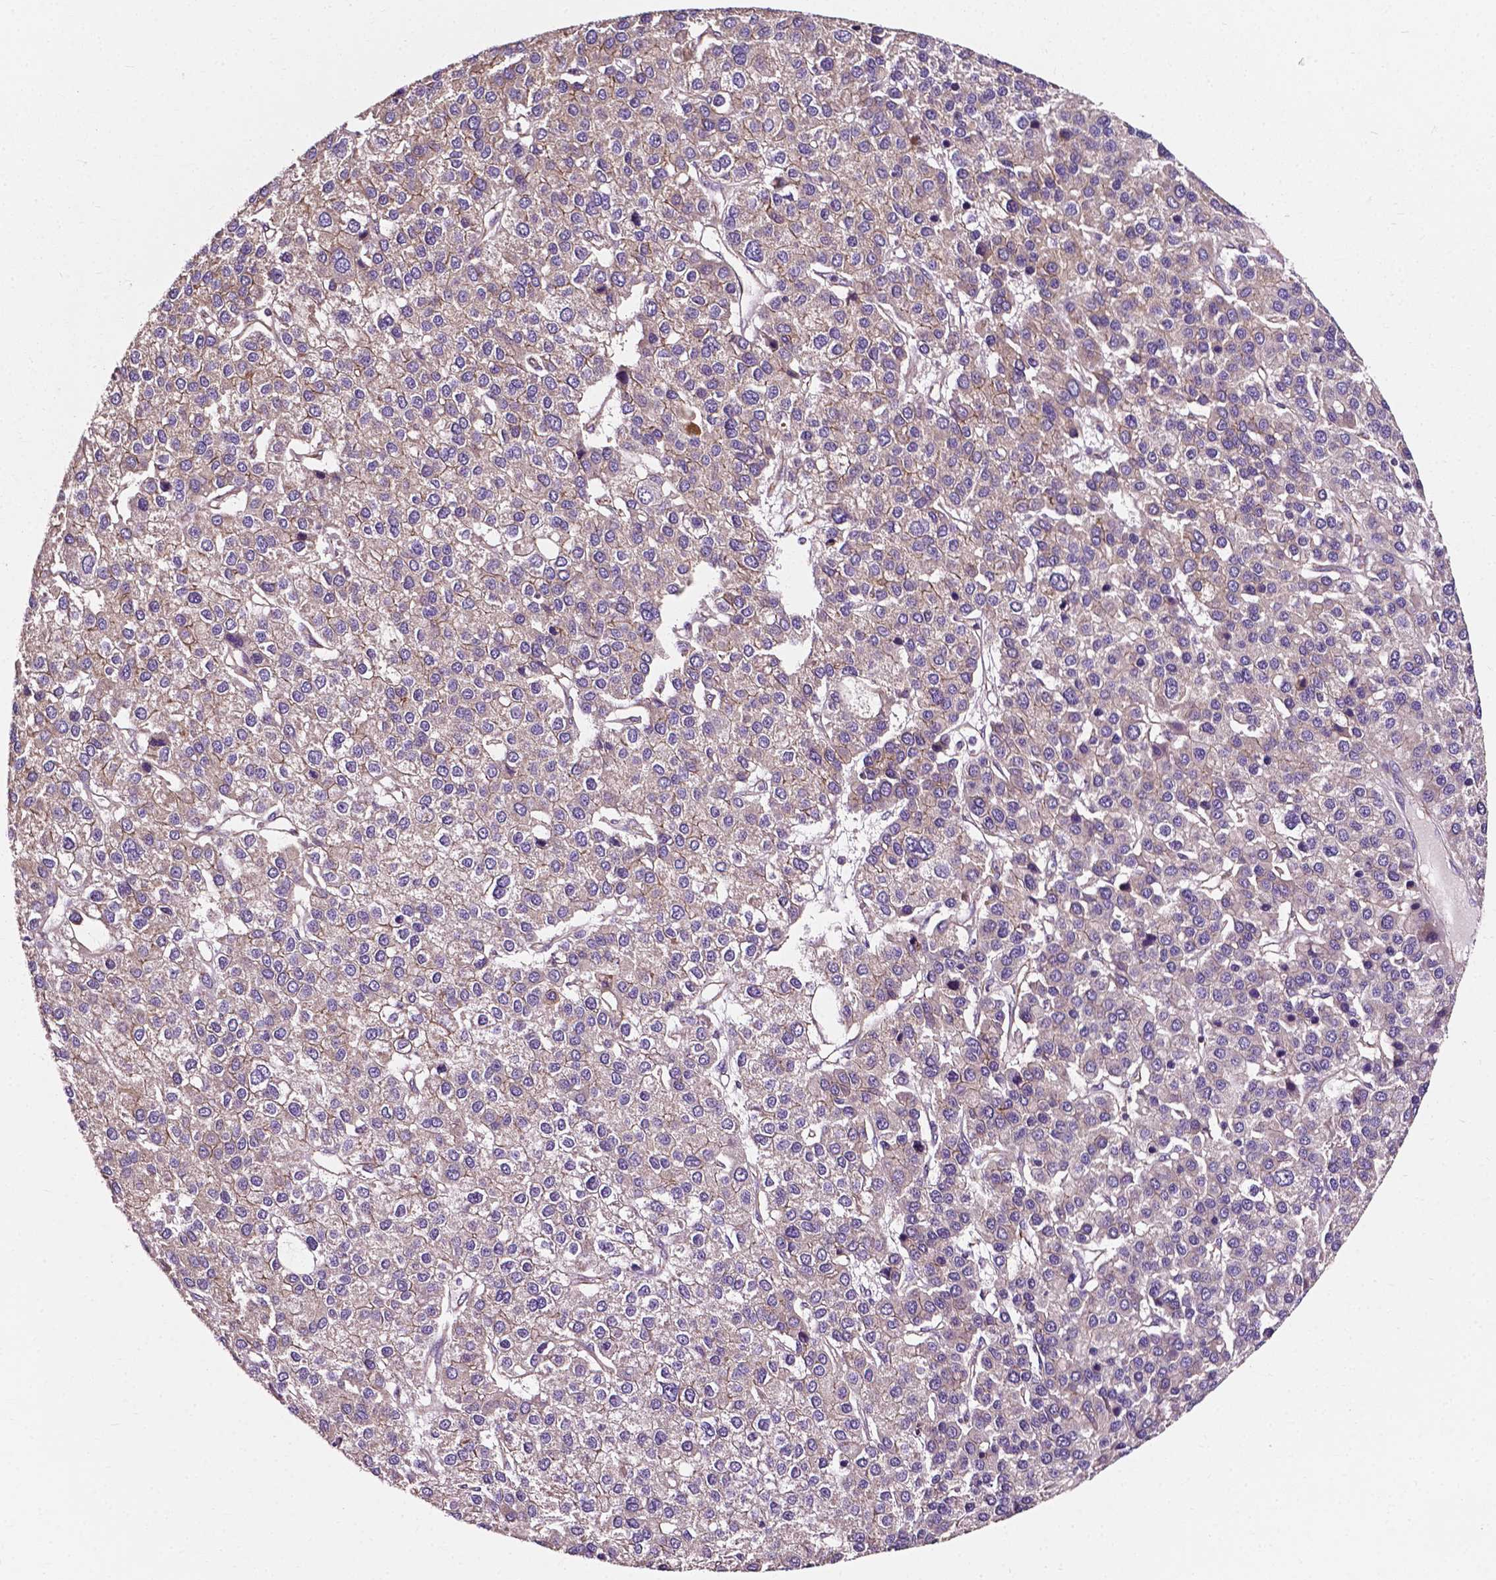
{"staining": {"intensity": "weak", "quantity": "<25%", "location": "cytoplasmic/membranous"}, "tissue": "liver cancer", "cell_type": "Tumor cells", "image_type": "cancer", "snomed": [{"axis": "morphology", "description": "Carcinoma, Hepatocellular, NOS"}, {"axis": "topography", "description": "Liver"}], "caption": "This is a histopathology image of IHC staining of liver cancer, which shows no staining in tumor cells.", "gene": "ATG16L1", "patient": {"sex": "female", "age": 41}}